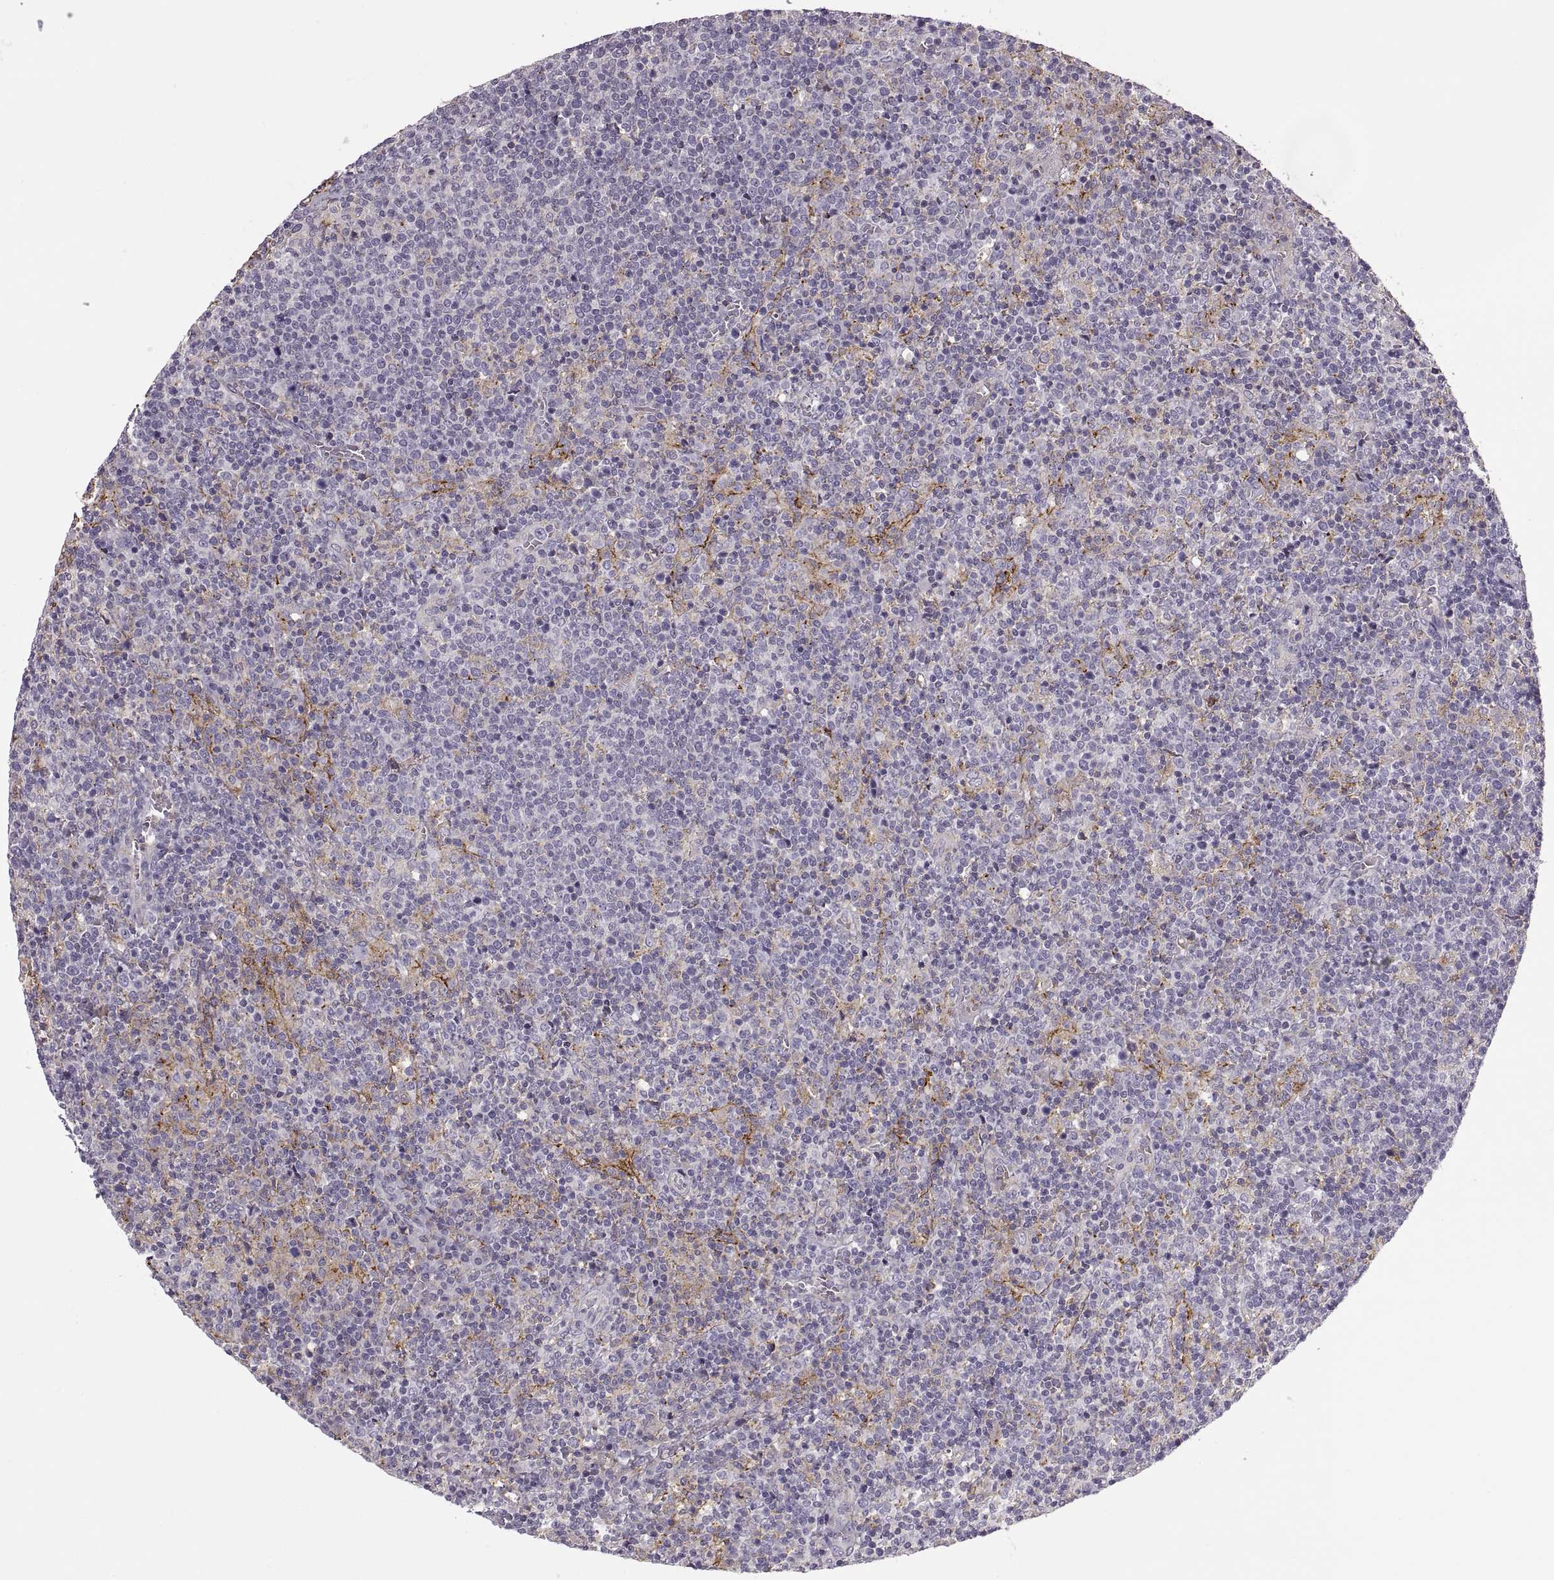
{"staining": {"intensity": "negative", "quantity": "none", "location": "none"}, "tissue": "lymphoma", "cell_type": "Tumor cells", "image_type": "cancer", "snomed": [{"axis": "morphology", "description": "Malignant lymphoma, non-Hodgkin's type, High grade"}, {"axis": "topography", "description": "Lymph node"}], "caption": "High power microscopy histopathology image of an immunohistochemistry photomicrograph of lymphoma, revealing no significant positivity in tumor cells.", "gene": "RALB", "patient": {"sex": "male", "age": 61}}